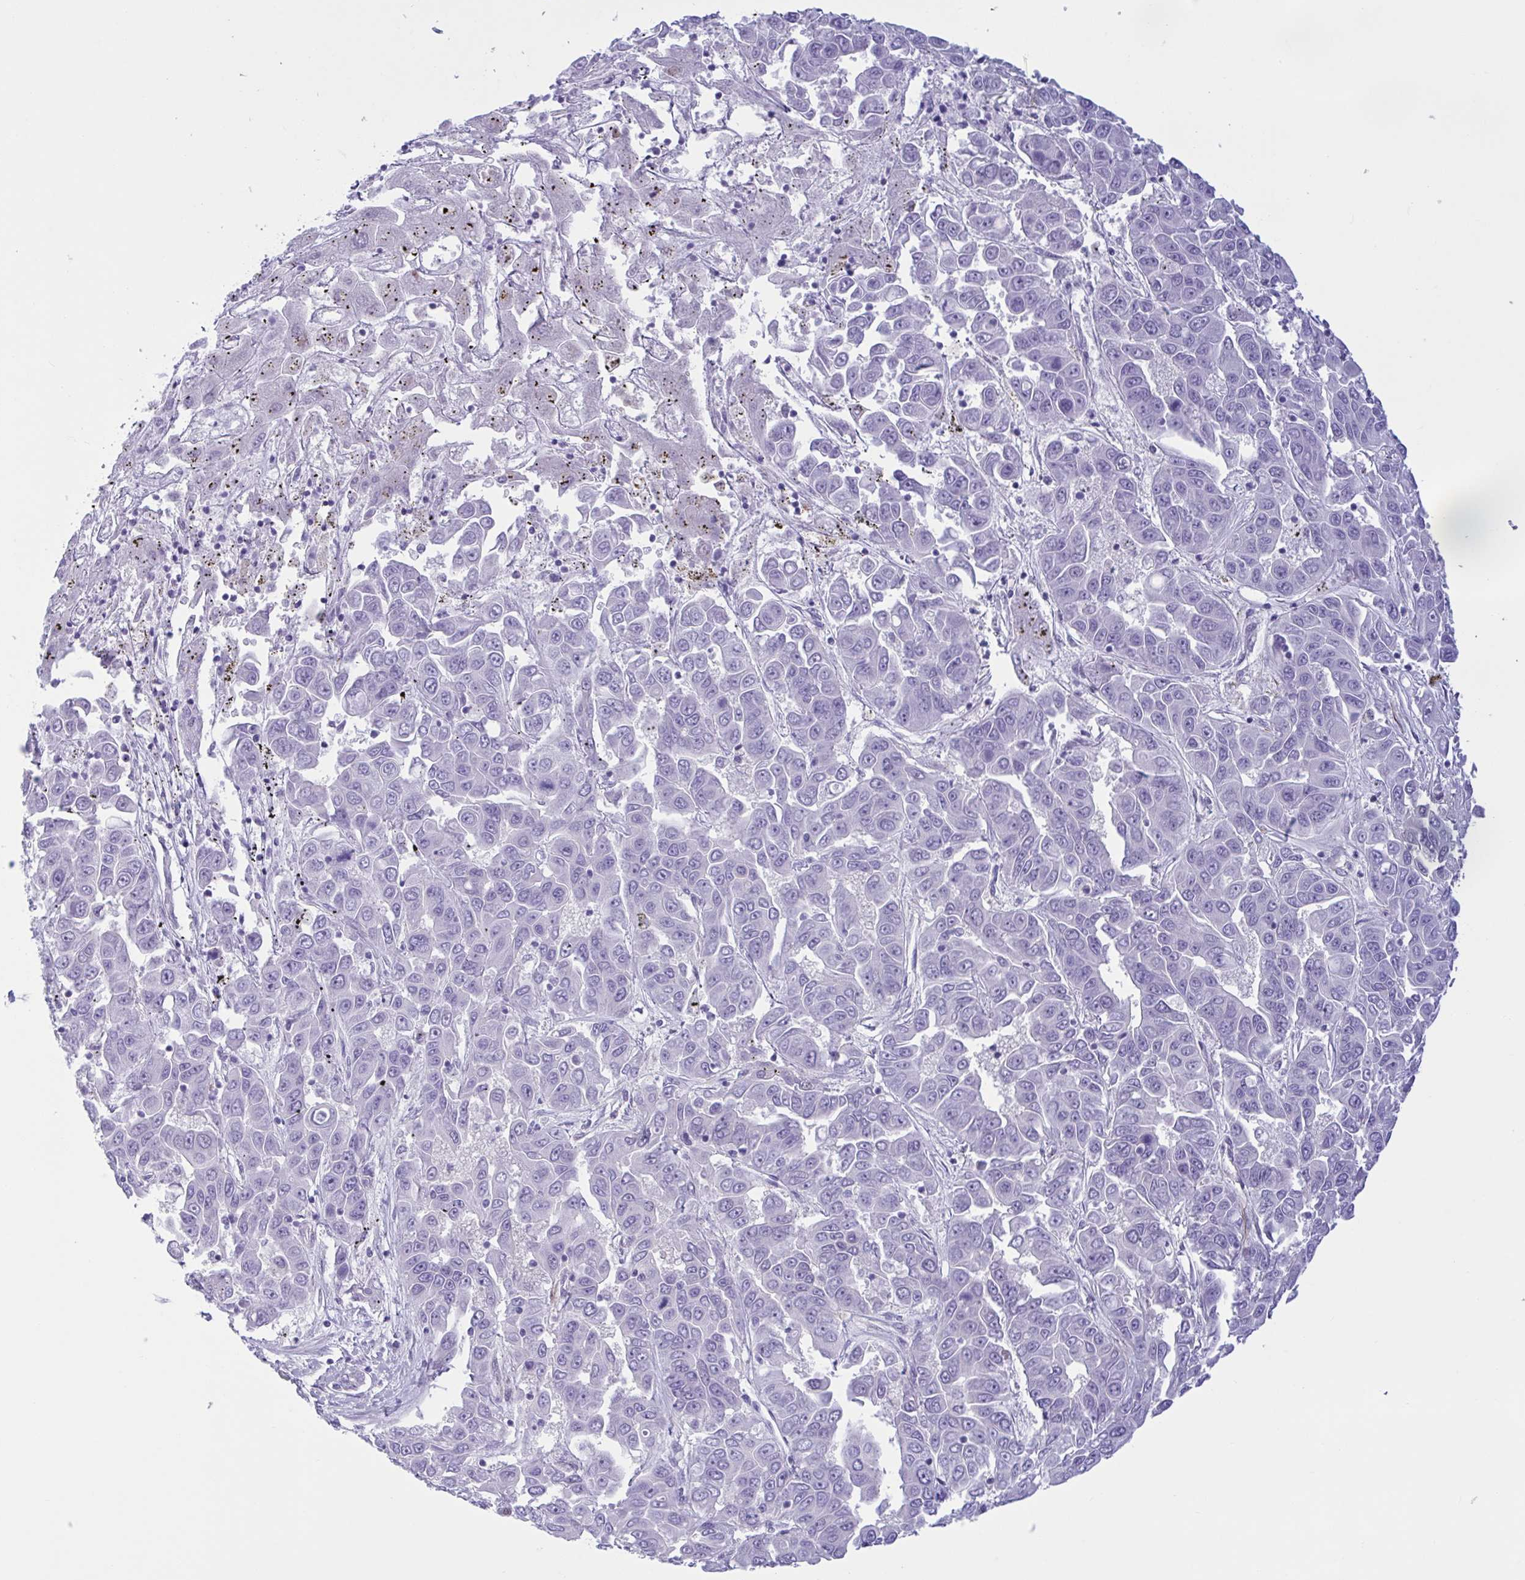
{"staining": {"intensity": "negative", "quantity": "none", "location": "none"}, "tissue": "liver cancer", "cell_type": "Tumor cells", "image_type": "cancer", "snomed": [{"axis": "morphology", "description": "Cholangiocarcinoma"}, {"axis": "topography", "description": "Liver"}], "caption": "Liver cancer was stained to show a protein in brown. There is no significant expression in tumor cells.", "gene": "AHCYL2", "patient": {"sex": "female", "age": 52}}